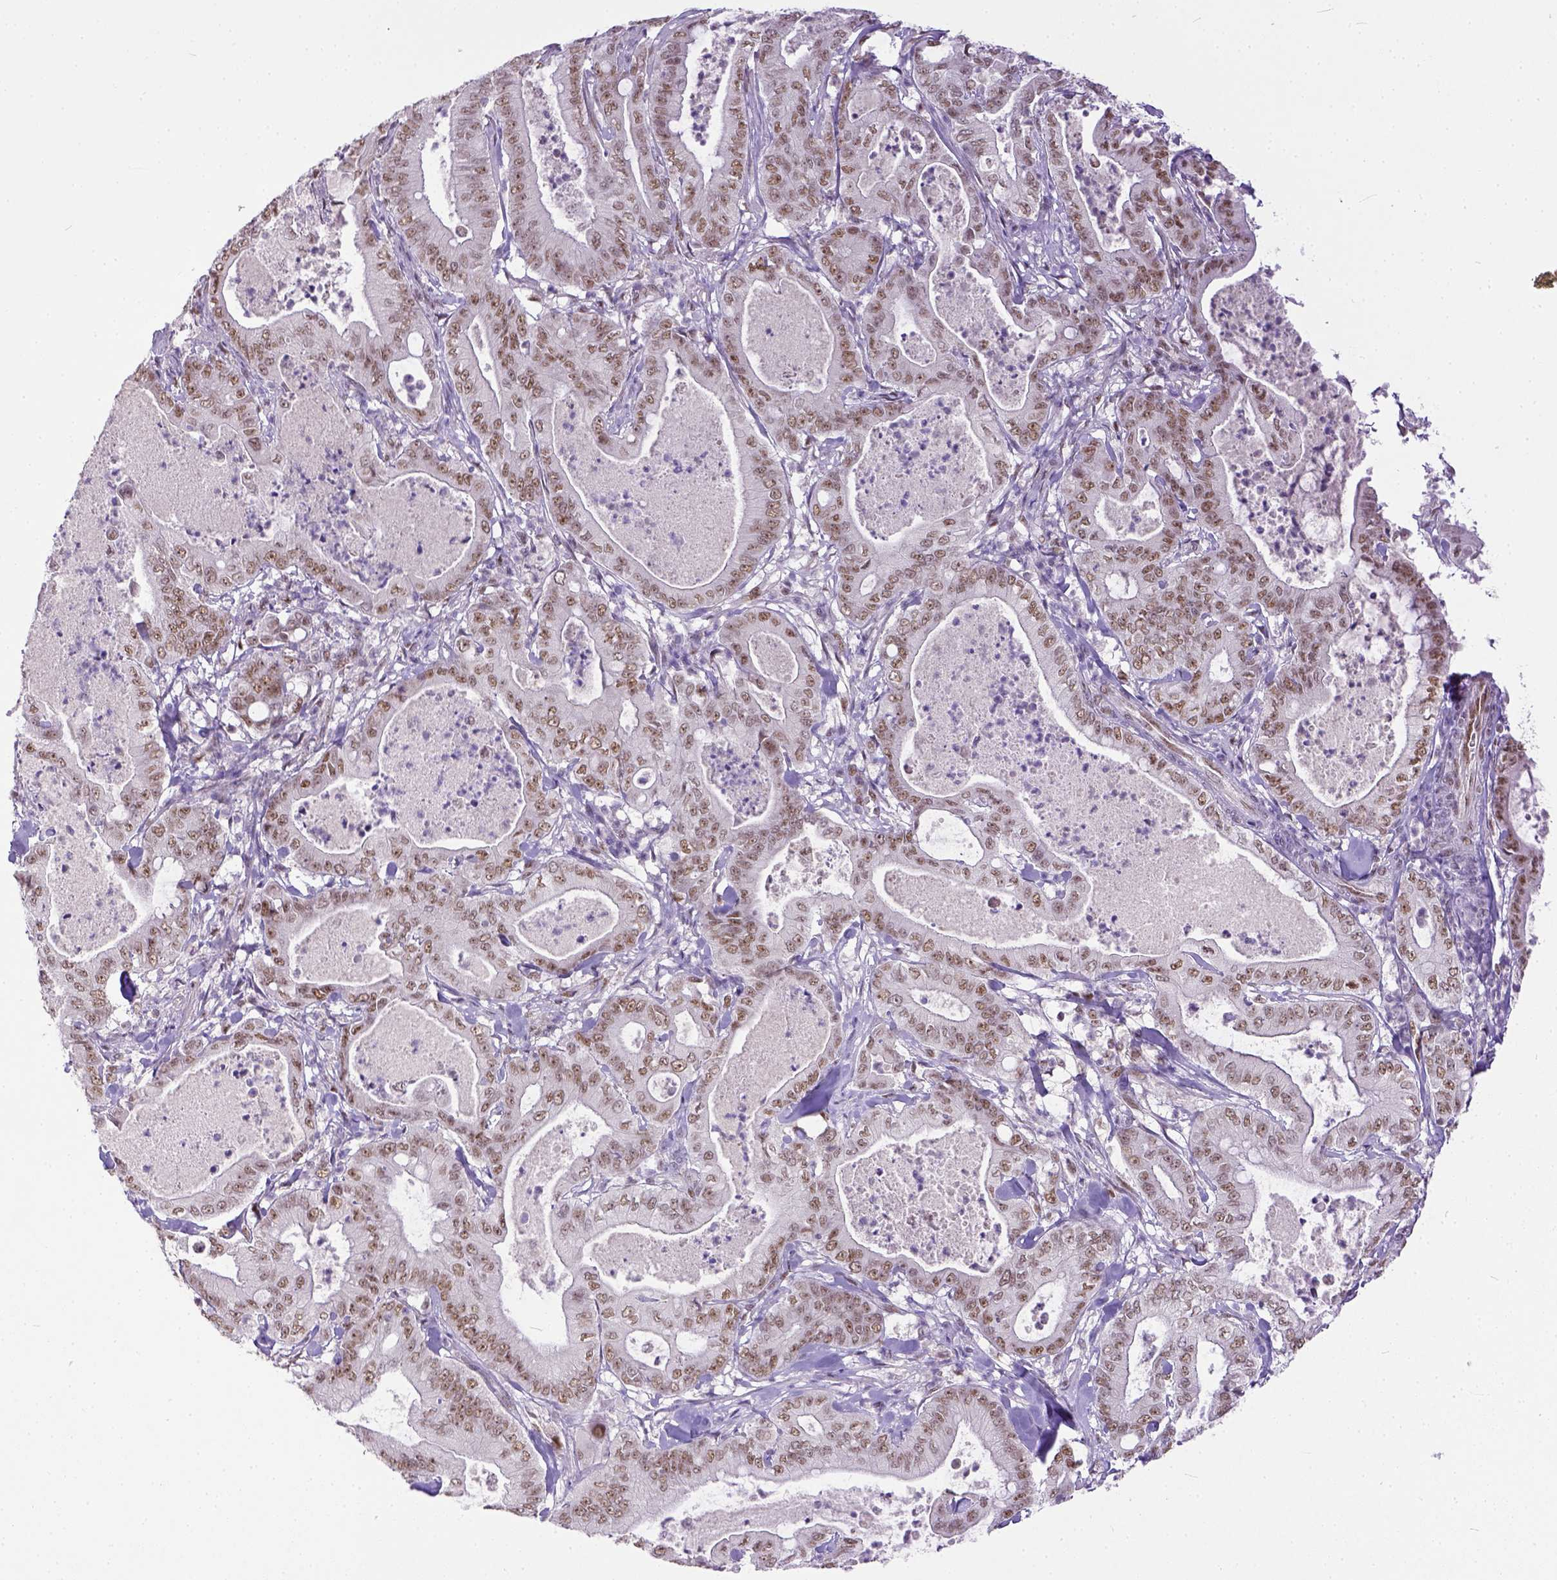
{"staining": {"intensity": "moderate", "quantity": ">75%", "location": "nuclear"}, "tissue": "pancreatic cancer", "cell_type": "Tumor cells", "image_type": "cancer", "snomed": [{"axis": "morphology", "description": "Adenocarcinoma, NOS"}, {"axis": "topography", "description": "Pancreas"}], "caption": "Immunohistochemical staining of adenocarcinoma (pancreatic) exhibits moderate nuclear protein expression in approximately >75% of tumor cells.", "gene": "ERCC1", "patient": {"sex": "male", "age": 71}}